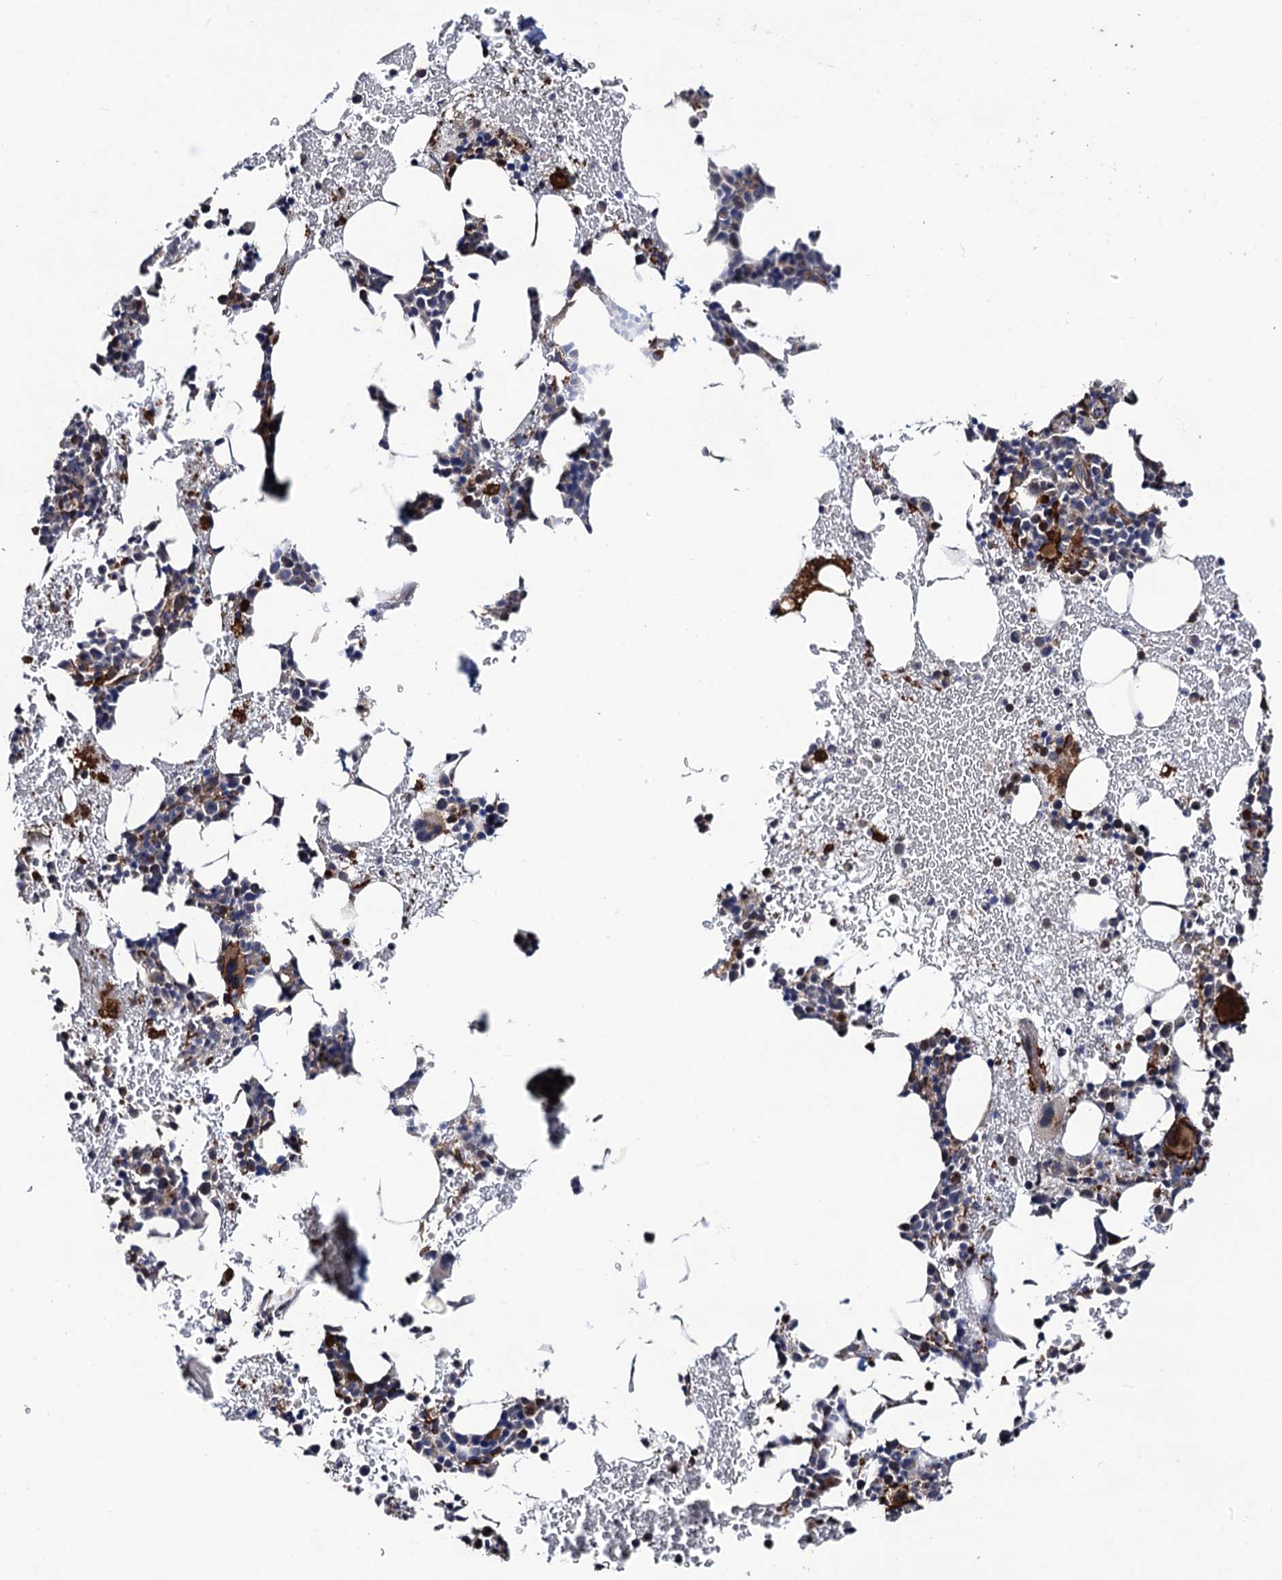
{"staining": {"intensity": "strong", "quantity": "<25%", "location": "cytoplasmic/membranous"}, "tissue": "bone marrow", "cell_type": "Hematopoietic cells", "image_type": "normal", "snomed": [{"axis": "morphology", "description": "Normal tissue, NOS"}, {"axis": "topography", "description": "Bone marrow"}], "caption": "IHC image of benign human bone marrow stained for a protein (brown), which reveals medium levels of strong cytoplasmic/membranous positivity in approximately <25% of hematopoietic cells.", "gene": "LRRC63", "patient": {"sex": "female", "age": 37}}